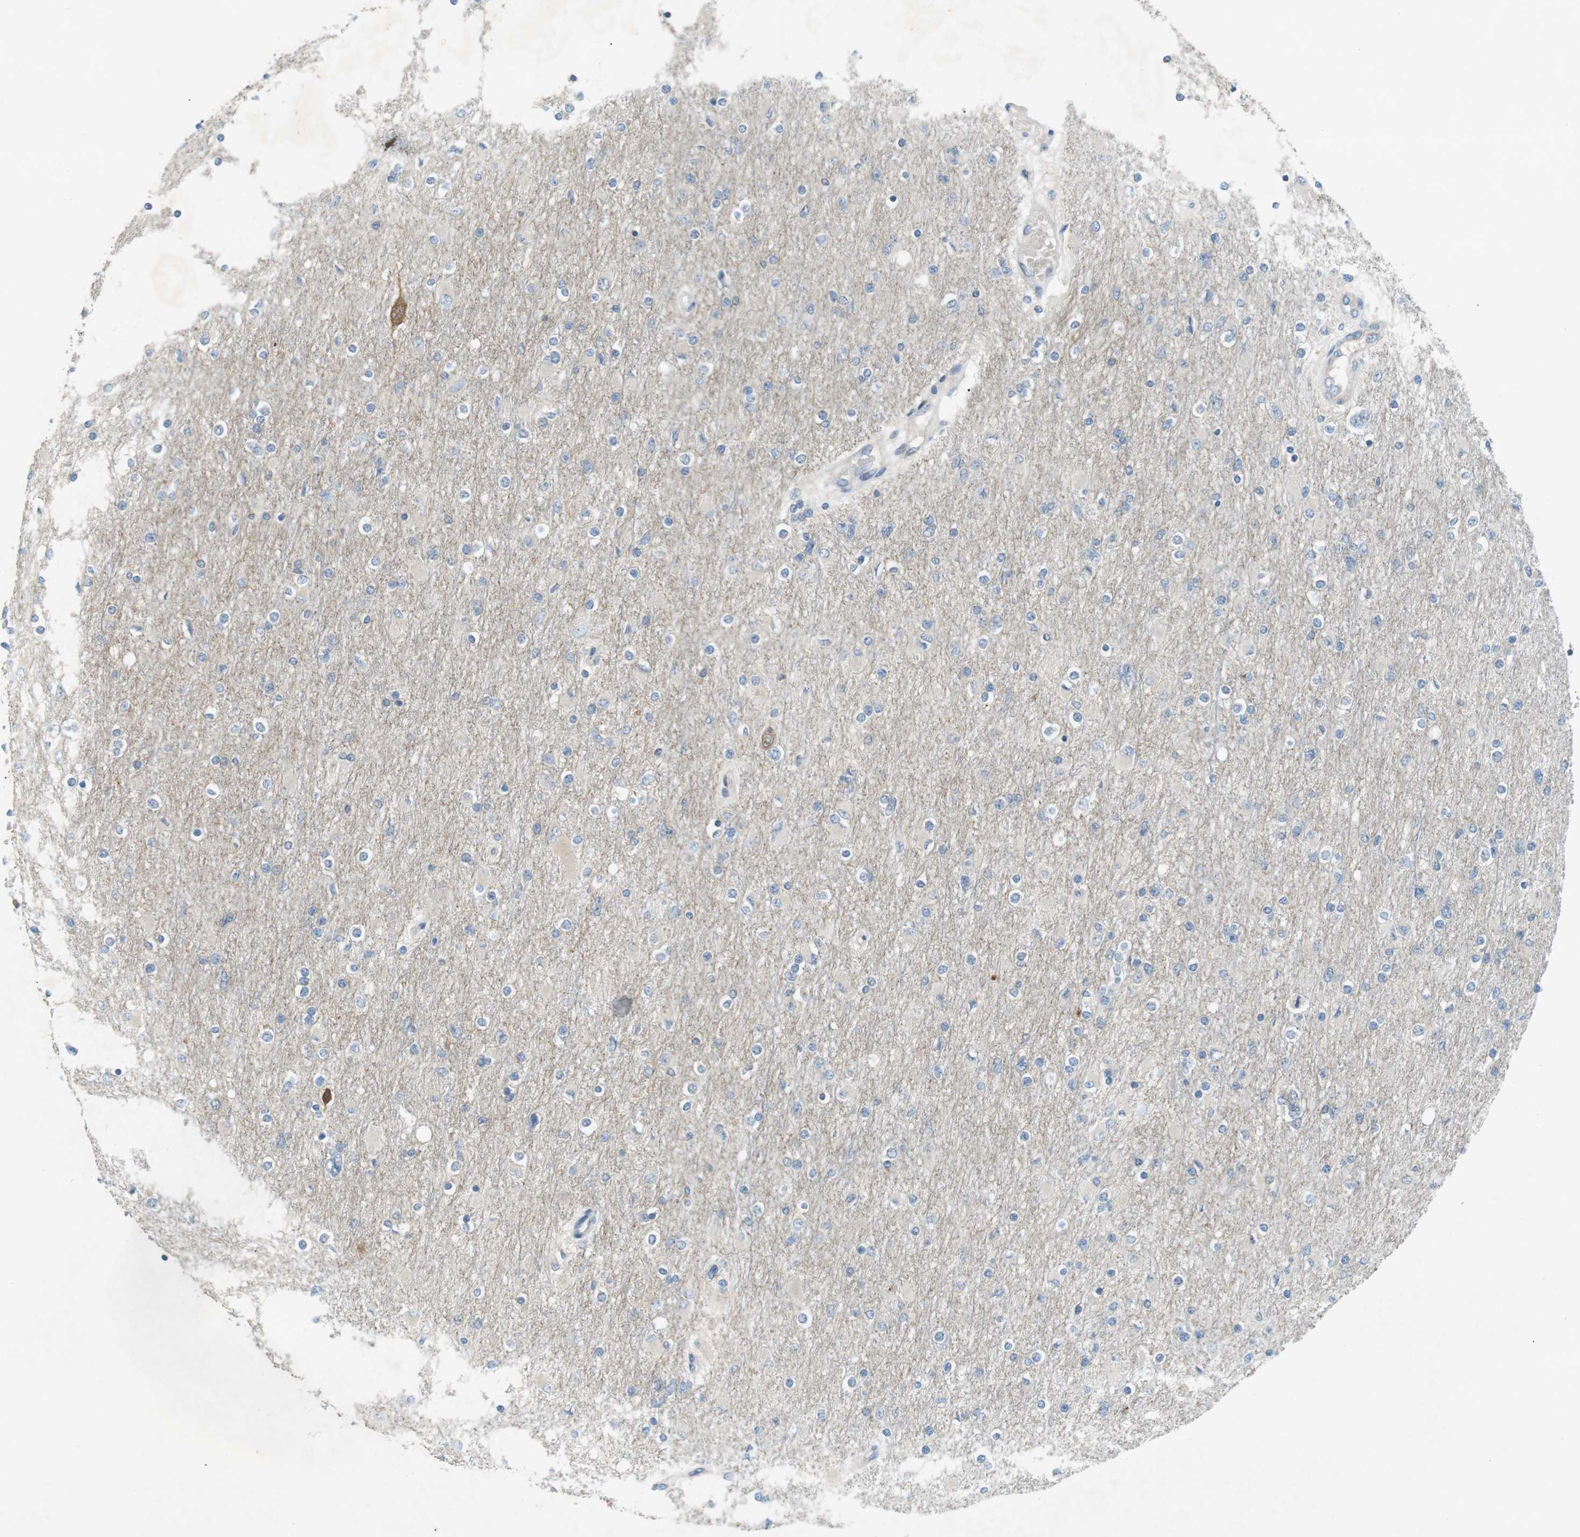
{"staining": {"intensity": "negative", "quantity": "none", "location": "none"}, "tissue": "glioma", "cell_type": "Tumor cells", "image_type": "cancer", "snomed": [{"axis": "morphology", "description": "Glioma, malignant, High grade"}, {"axis": "topography", "description": "Cerebral cortex"}], "caption": "Tumor cells are negative for brown protein staining in glioma.", "gene": "RTN3", "patient": {"sex": "female", "age": 36}}